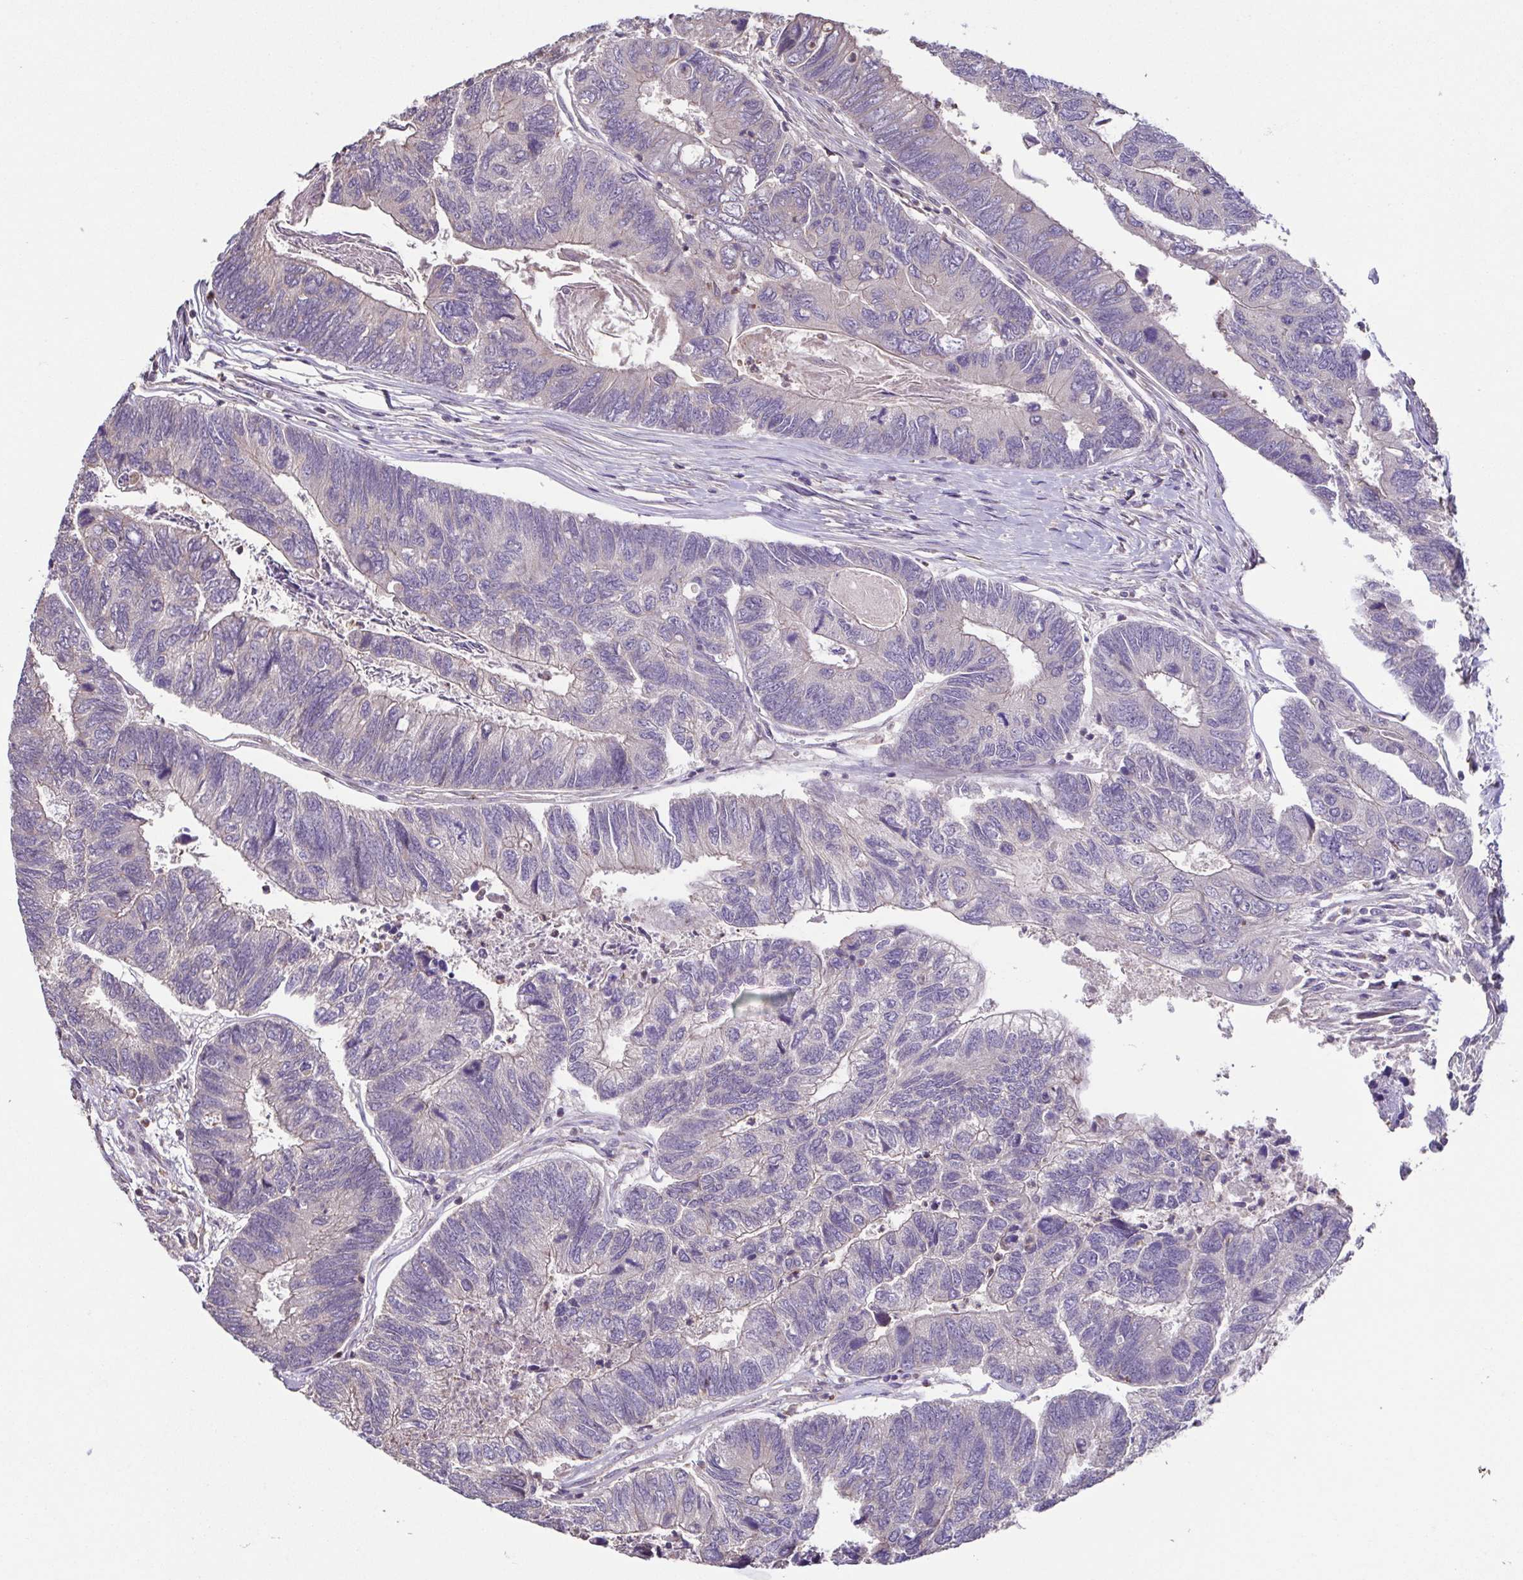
{"staining": {"intensity": "negative", "quantity": "none", "location": "none"}, "tissue": "colorectal cancer", "cell_type": "Tumor cells", "image_type": "cancer", "snomed": [{"axis": "morphology", "description": "Adenocarcinoma, NOS"}, {"axis": "topography", "description": "Colon"}], "caption": "Immunohistochemistry (IHC) of adenocarcinoma (colorectal) displays no expression in tumor cells. The staining is performed using DAB (3,3'-diaminobenzidine) brown chromogen with nuclei counter-stained in using hematoxylin.", "gene": "ACTRT2", "patient": {"sex": "female", "age": 67}}